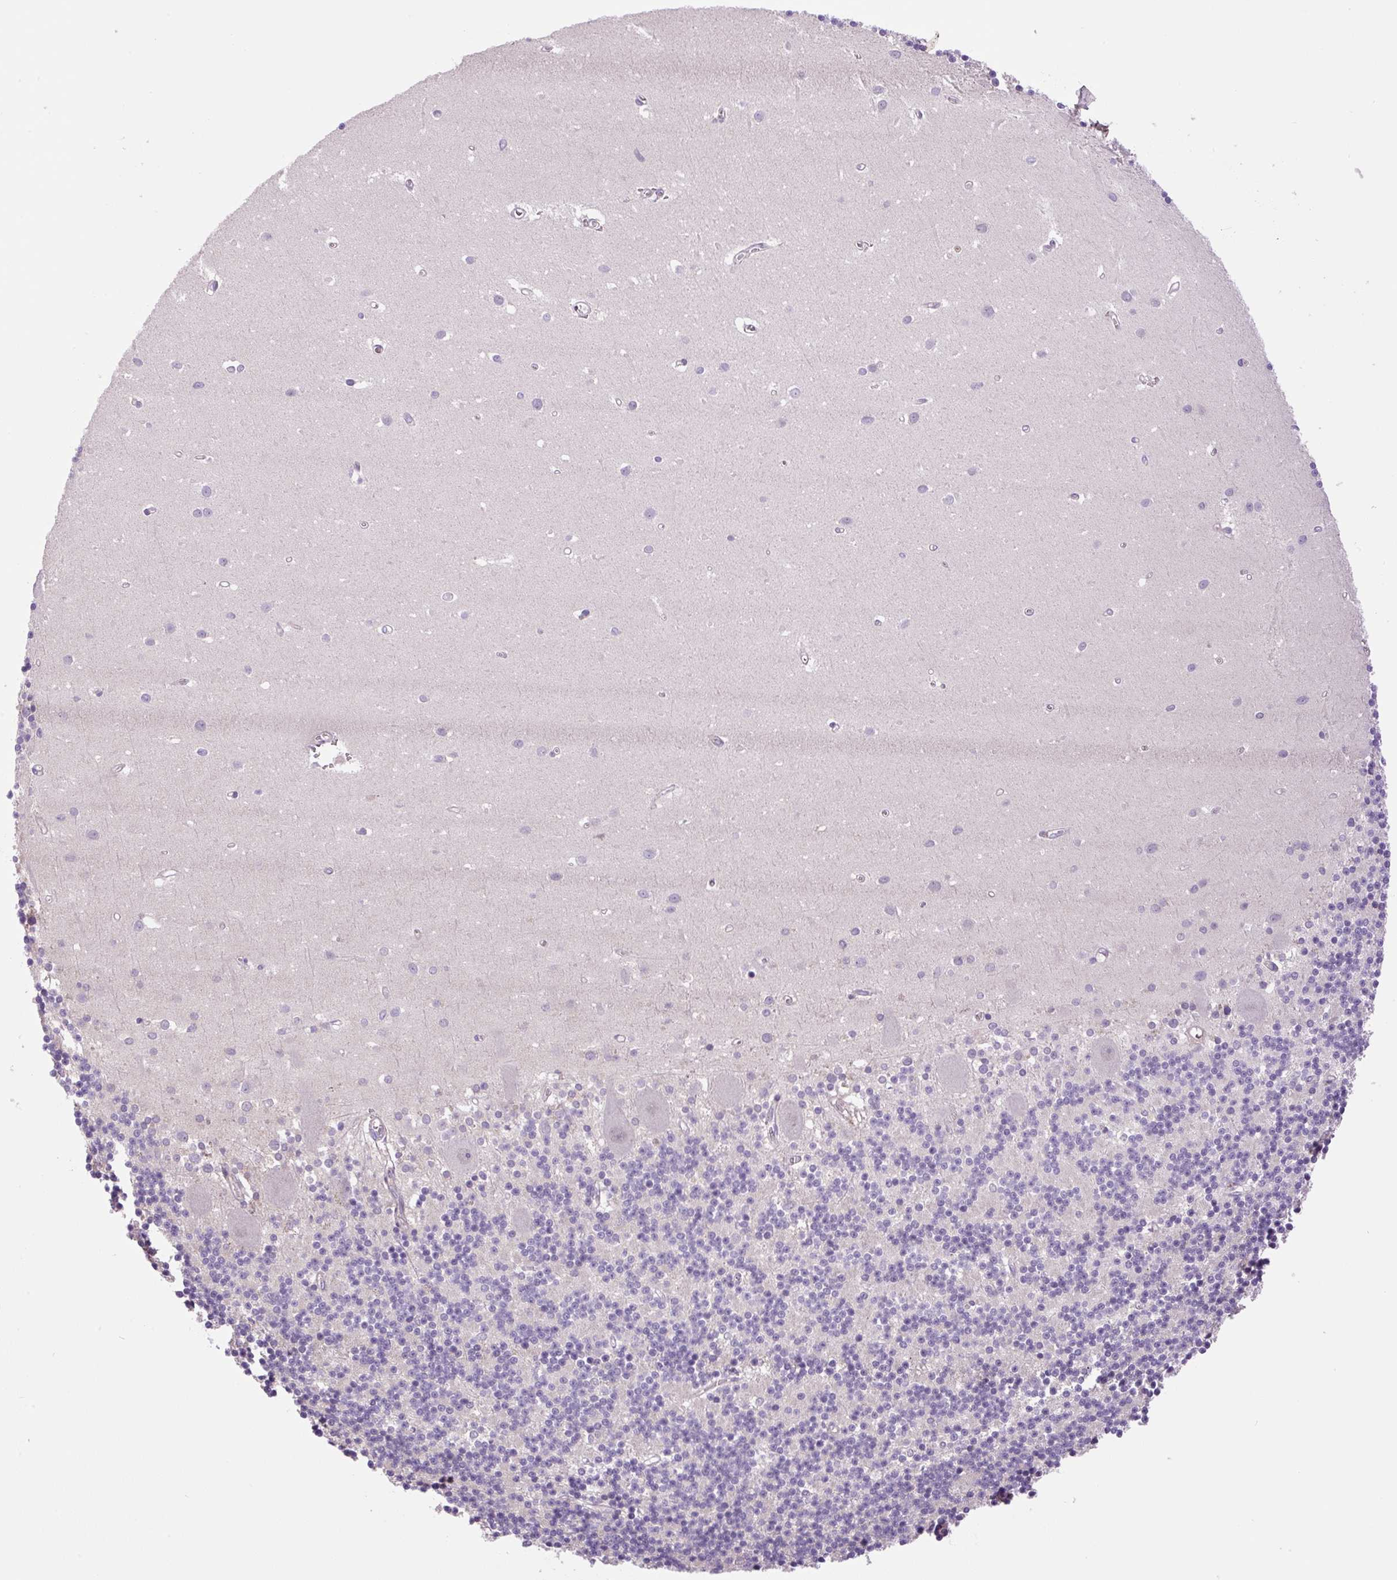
{"staining": {"intensity": "negative", "quantity": "none", "location": "none"}, "tissue": "cerebellum", "cell_type": "Cells in granular layer", "image_type": "normal", "snomed": [{"axis": "morphology", "description": "Normal tissue, NOS"}, {"axis": "topography", "description": "Cerebellum"}], "caption": "The photomicrograph reveals no staining of cells in granular layer in benign cerebellum. Nuclei are stained in blue.", "gene": "KIFC1", "patient": {"sex": "male", "age": 54}}